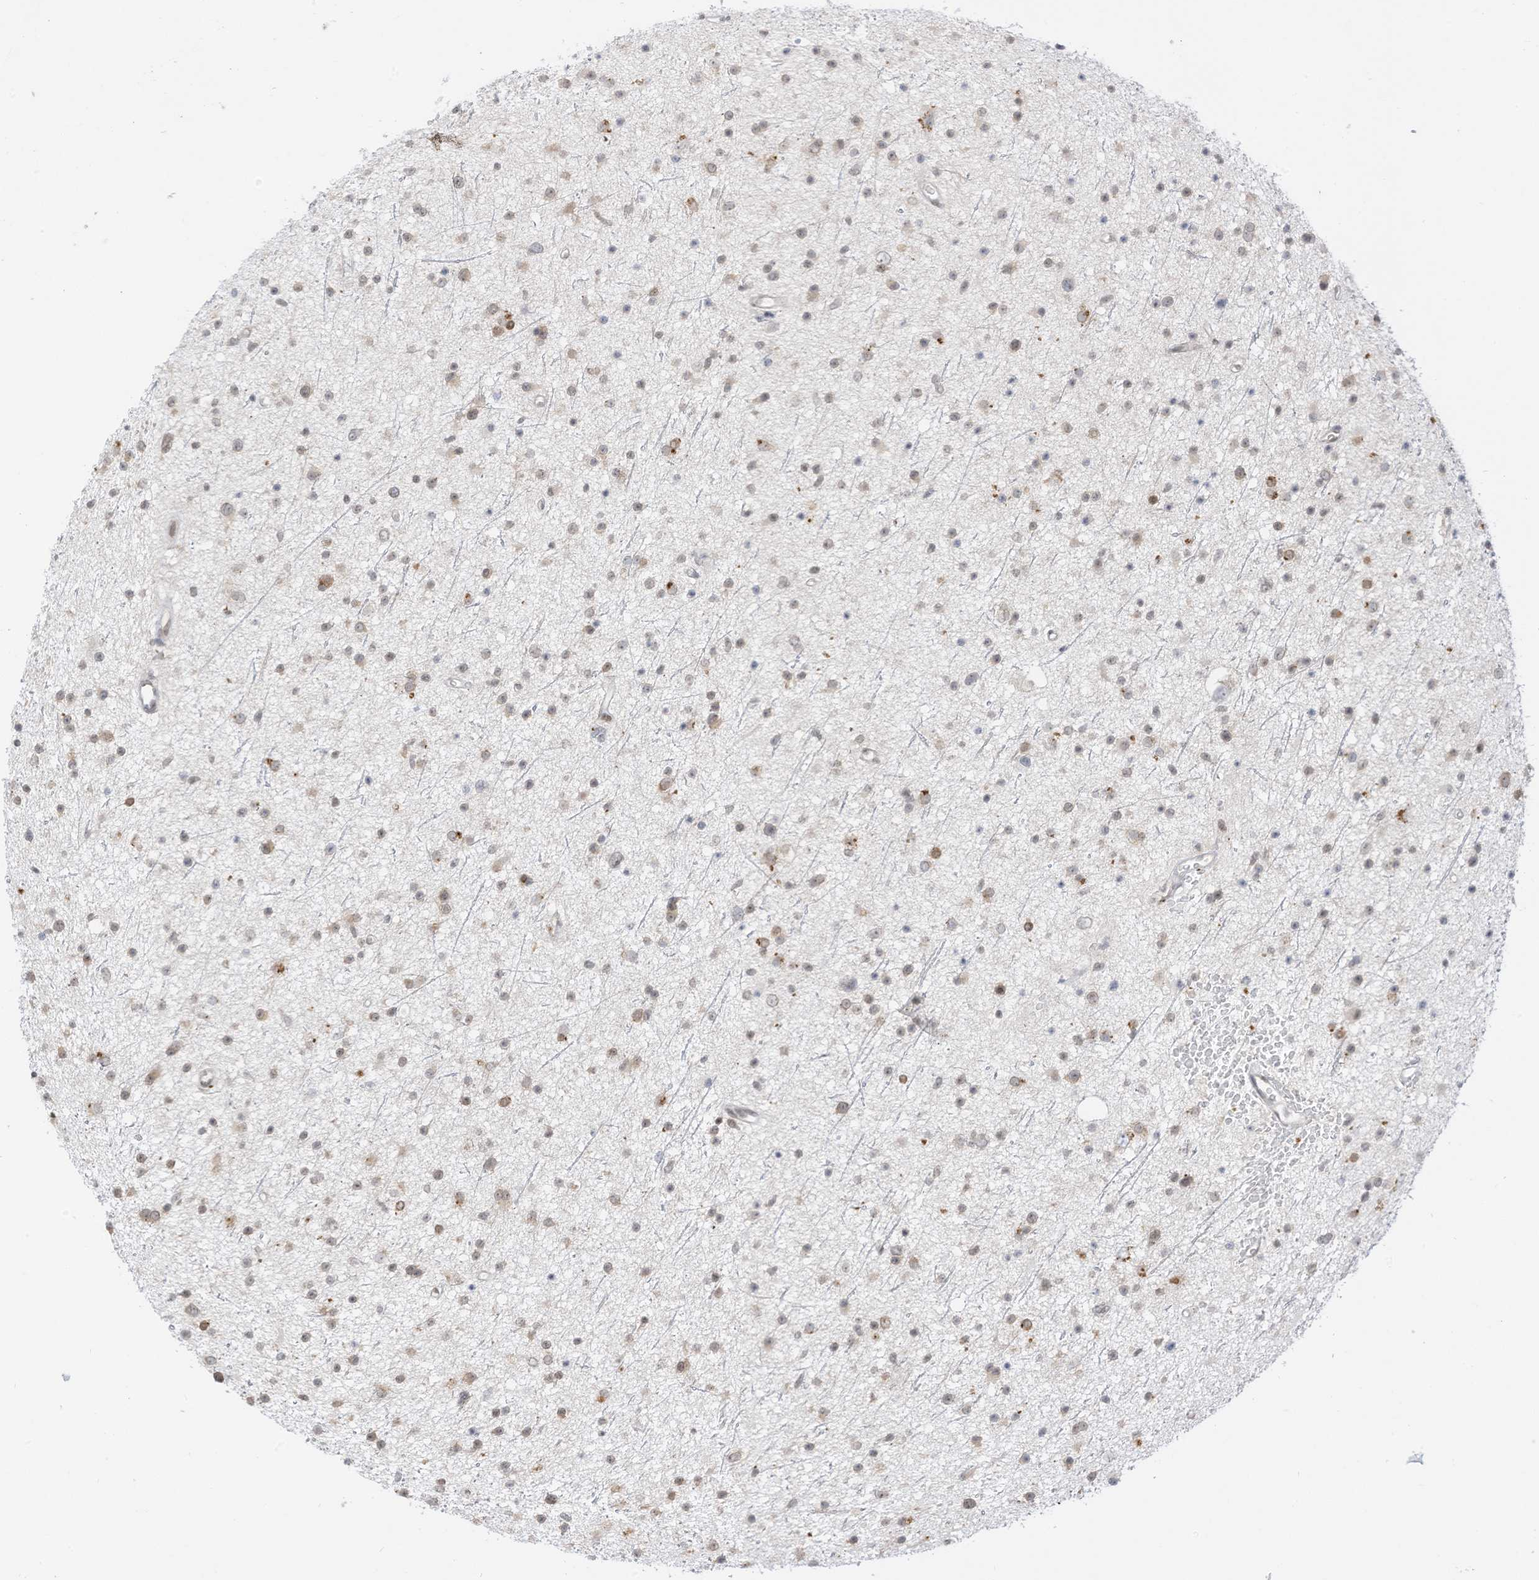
{"staining": {"intensity": "negative", "quantity": "none", "location": "none"}, "tissue": "glioma", "cell_type": "Tumor cells", "image_type": "cancer", "snomed": [{"axis": "morphology", "description": "Glioma, malignant, Low grade"}, {"axis": "topography", "description": "Cerebral cortex"}], "caption": "An IHC histopathology image of malignant glioma (low-grade) is shown. There is no staining in tumor cells of malignant glioma (low-grade). (DAB immunohistochemistry (IHC) visualized using brightfield microscopy, high magnification).", "gene": "EDF1", "patient": {"sex": "female", "age": 39}}